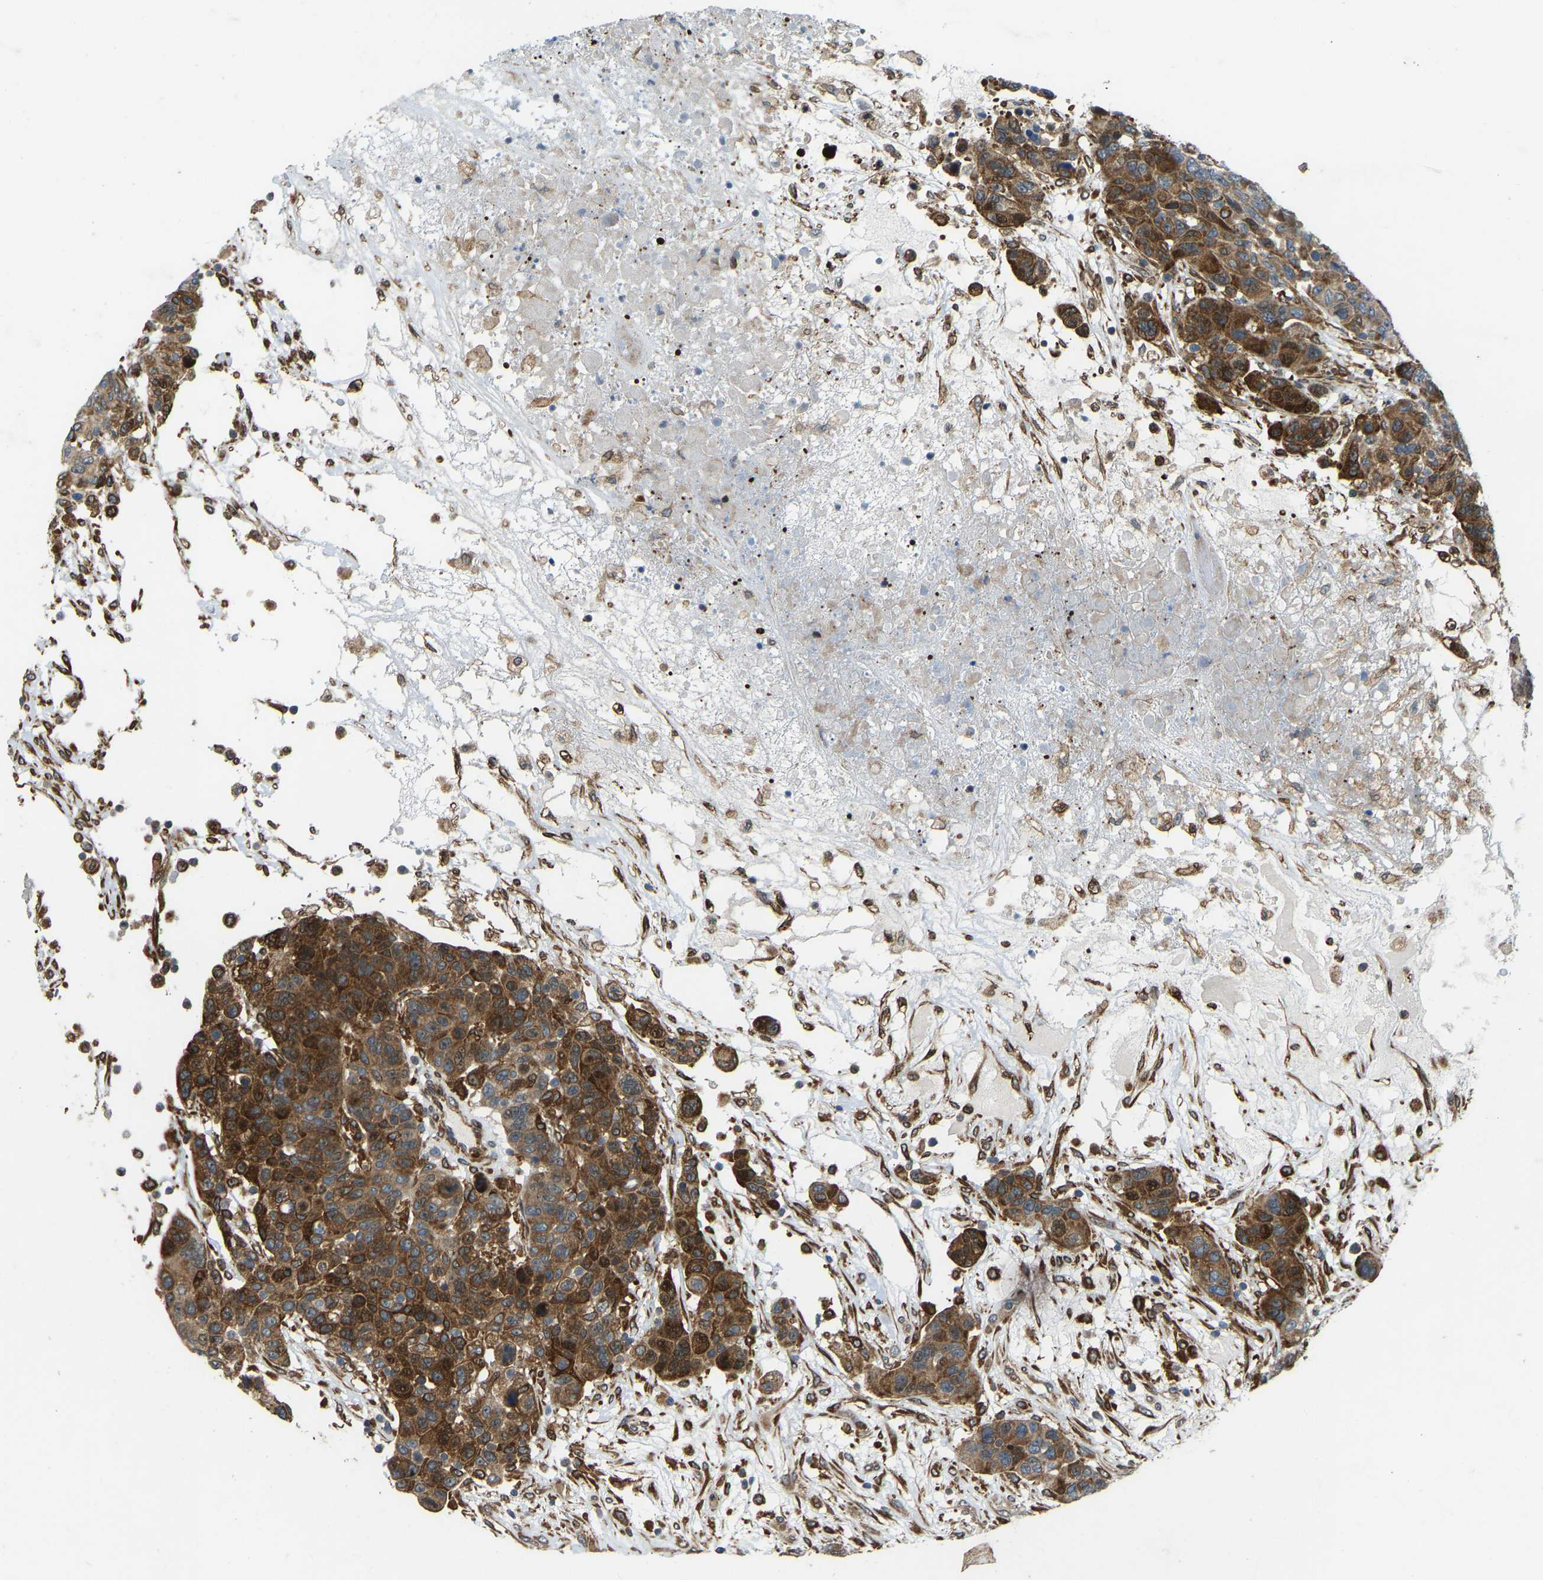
{"staining": {"intensity": "strong", "quantity": ">75%", "location": "cytoplasmic/membranous"}, "tissue": "breast cancer", "cell_type": "Tumor cells", "image_type": "cancer", "snomed": [{"axis": "morphology", "description": "Duct carcinoma"}, {"axis": "topography", "description": "Breast"}], "caption": "The image demonstrates immunohistochemical staining of breast infiltrating ductal carcinoma. There is strong cytoplasmic/membranous expression is seen in approximately >75% of tumor cells.", "gene": "OS9", "patient": {"sex": "female", "age": 37}}